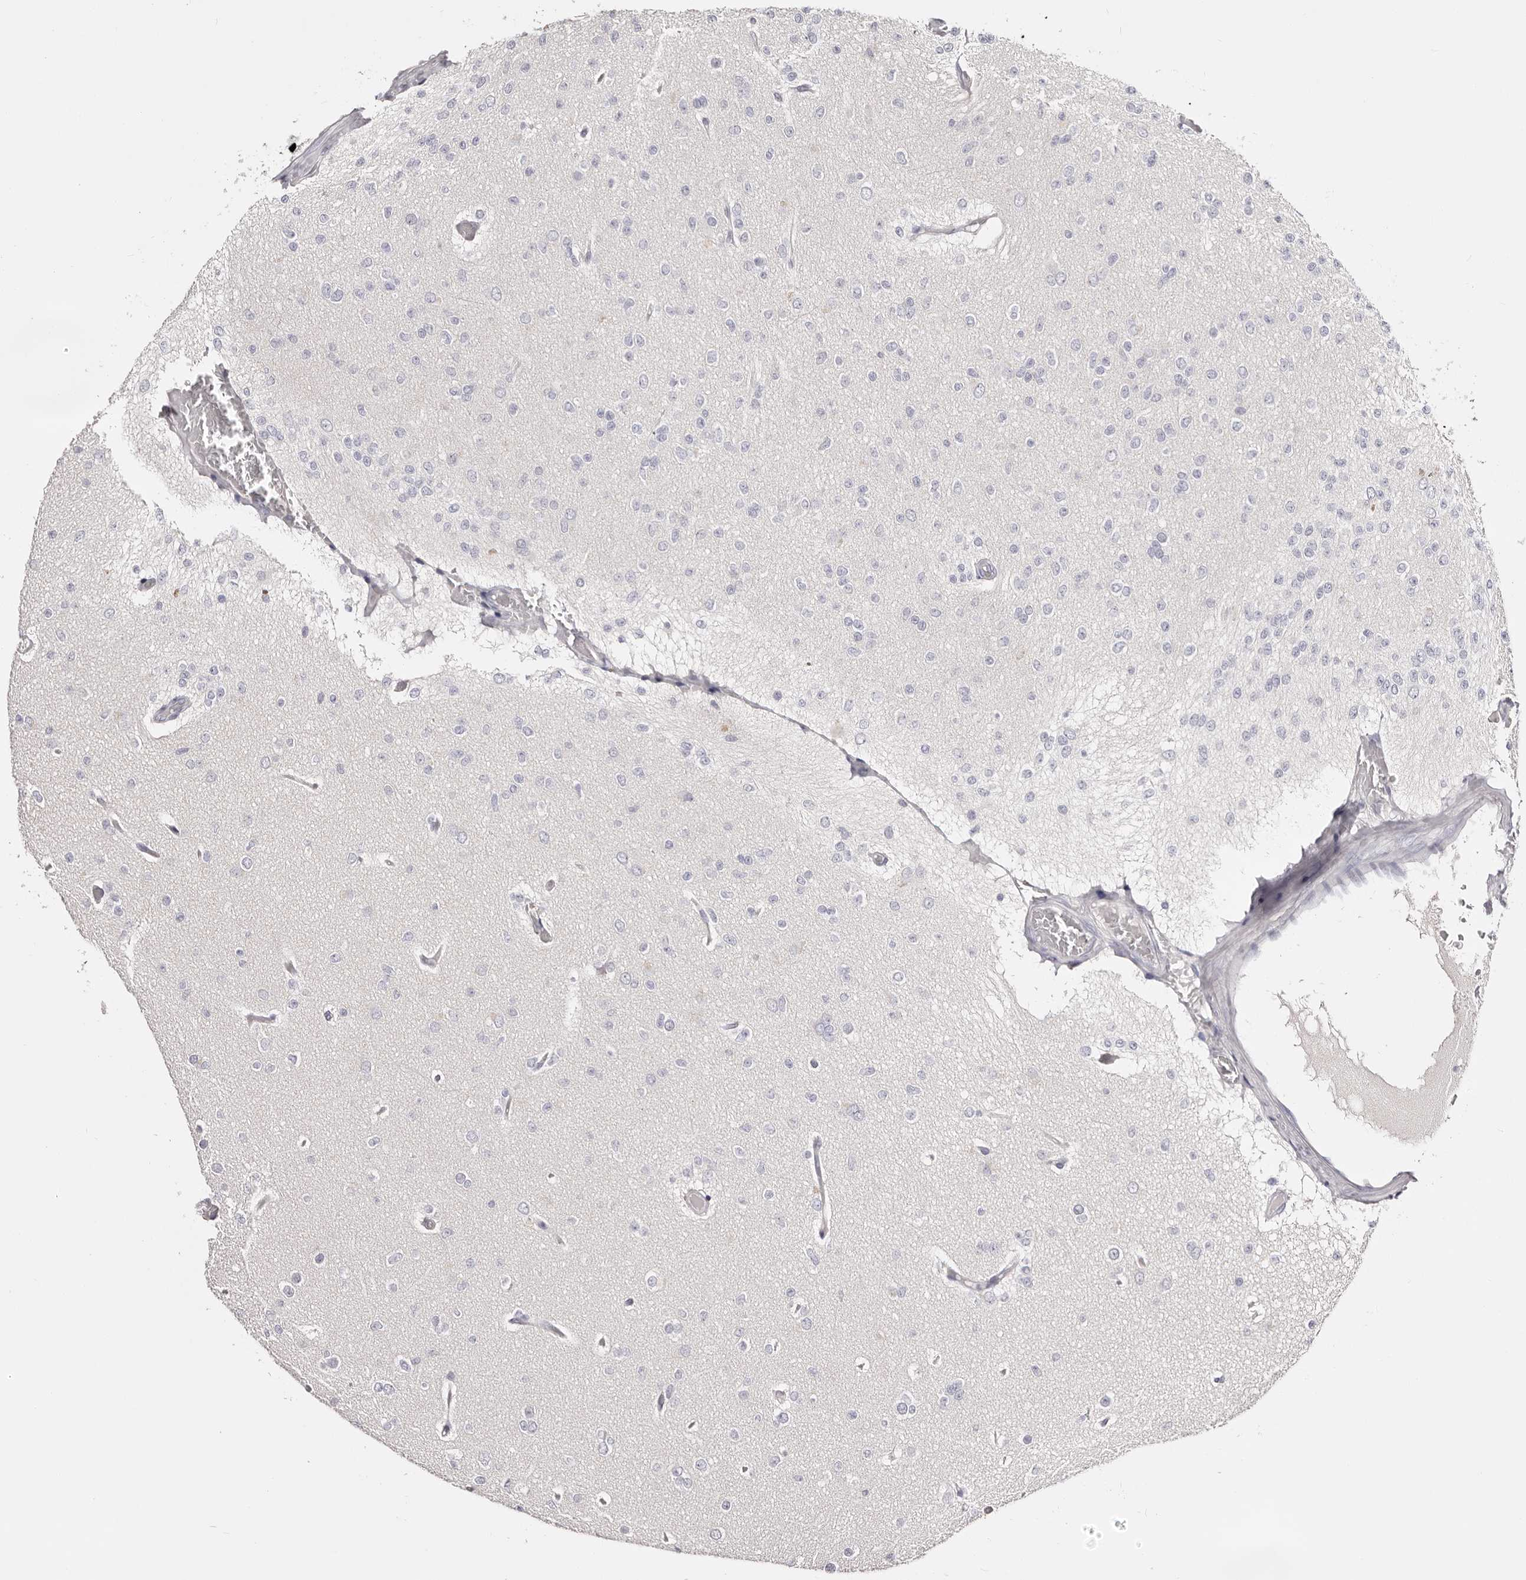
{"staining": {"intensity": "negative", "quantity": "none", "location": "none"}, "tissue": "glioma", "cell_type": "Tumor cells", "image_type": "cancer", "snomed": [{"axis": "morphology", "description": "Glioma, malignant, Low grade"}, {"axis": "topography", "description": "Brain"}], "caption": "Image shows no significant protein positivity in tumor cells of malignant low-grade glioma. (IHC, brightfield microscopy, high magnification).", "gene": "AKNAD1", "patient": {"sex": "female", "age": 22}}